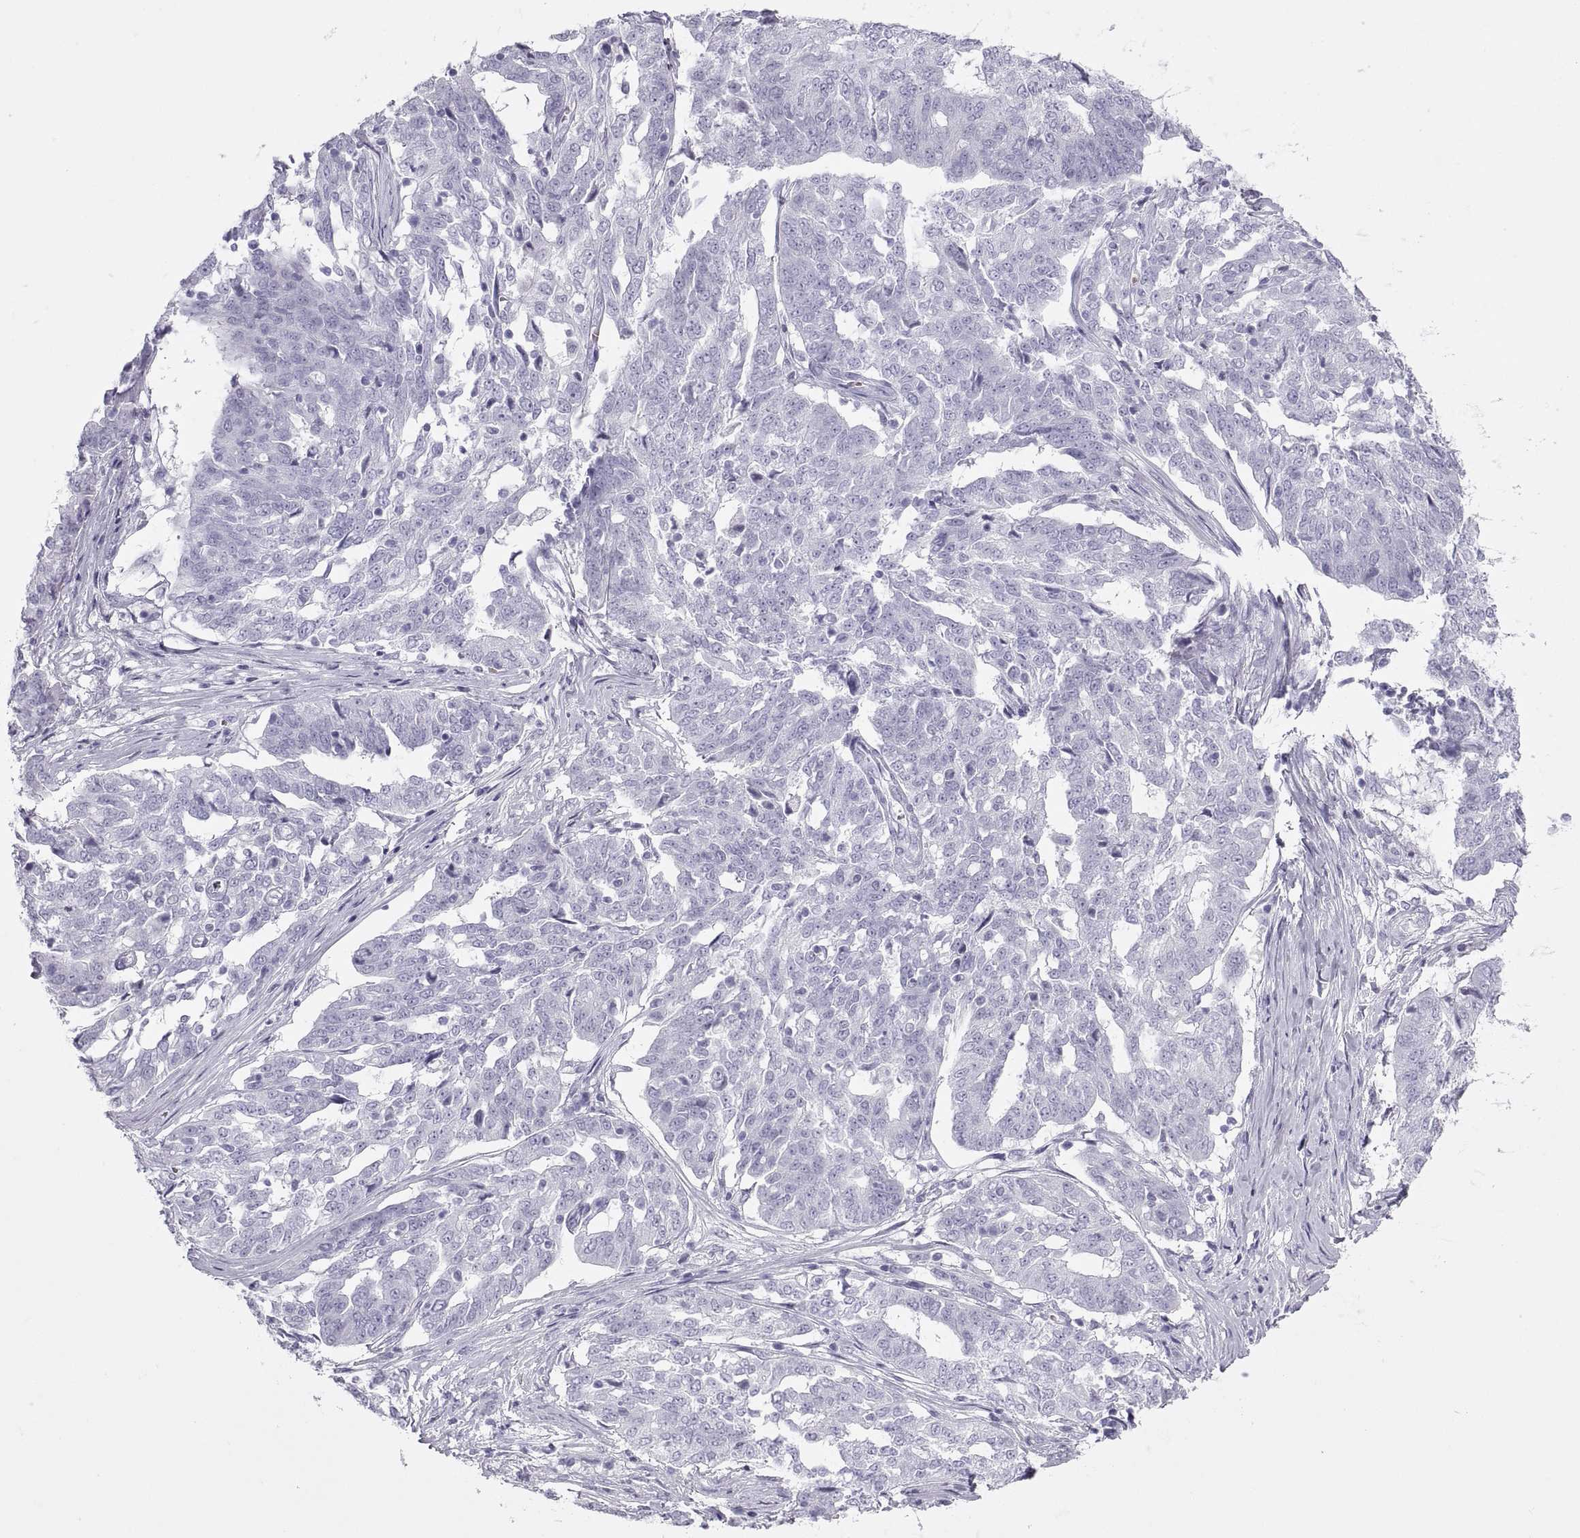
{"staining": {"intensity": "negative", "quantity": "none", "location": "none"}, "tissue": "ovarian cancer", "cell_type": "Tumor cells", "image_type": "cancer", "snomed": [{"axis": "morphology", "description": "Cystadenocarcinoma, serous, NOS"}, {"axis": "topography", "description": "Ovary"}], "caption": "Protein analysis of ovarian cancer exhibits no significant expression in tumor cells.", "gene": "SEMG1", "patient": {"sex": "female", "age": 67}}